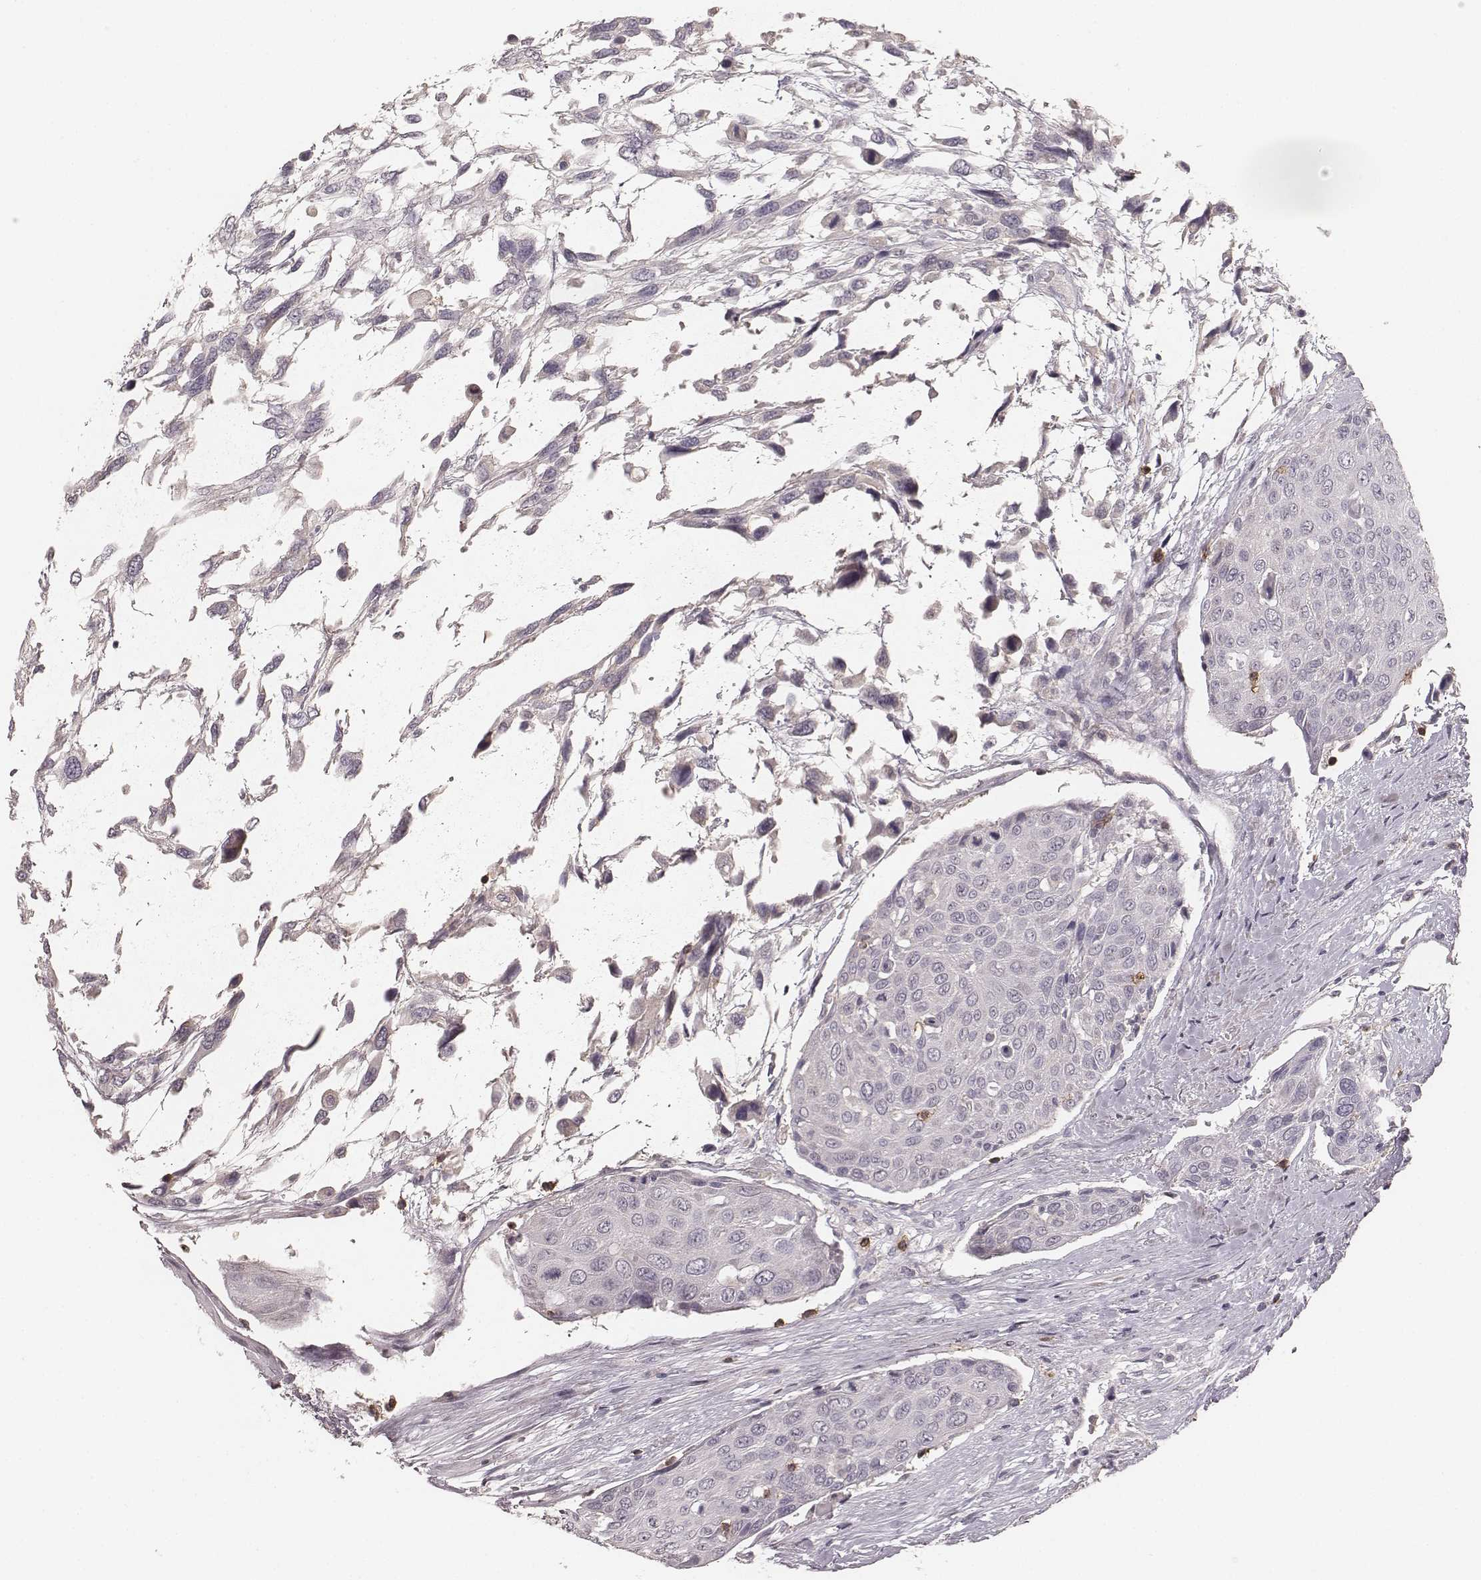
{"staining": {"intensity": "negative", "quantity": "none", "location": "none"}, "tissue": "urothelial cancer", "cell_type": "Tumor cells", "image_type": "cancer", "snomed": [{"axis": "morphology", "description": "Urothelial carcinoma, High grade"}, {"axis": "topography", "description": "Urinary bladder"}], "caption": "This is a photomicrograph of IHC staining of urothelial cancer, which shows no staining in tumor cells.", "gene": "CD8A", "patient": {"sex": "female", "age": 70}}